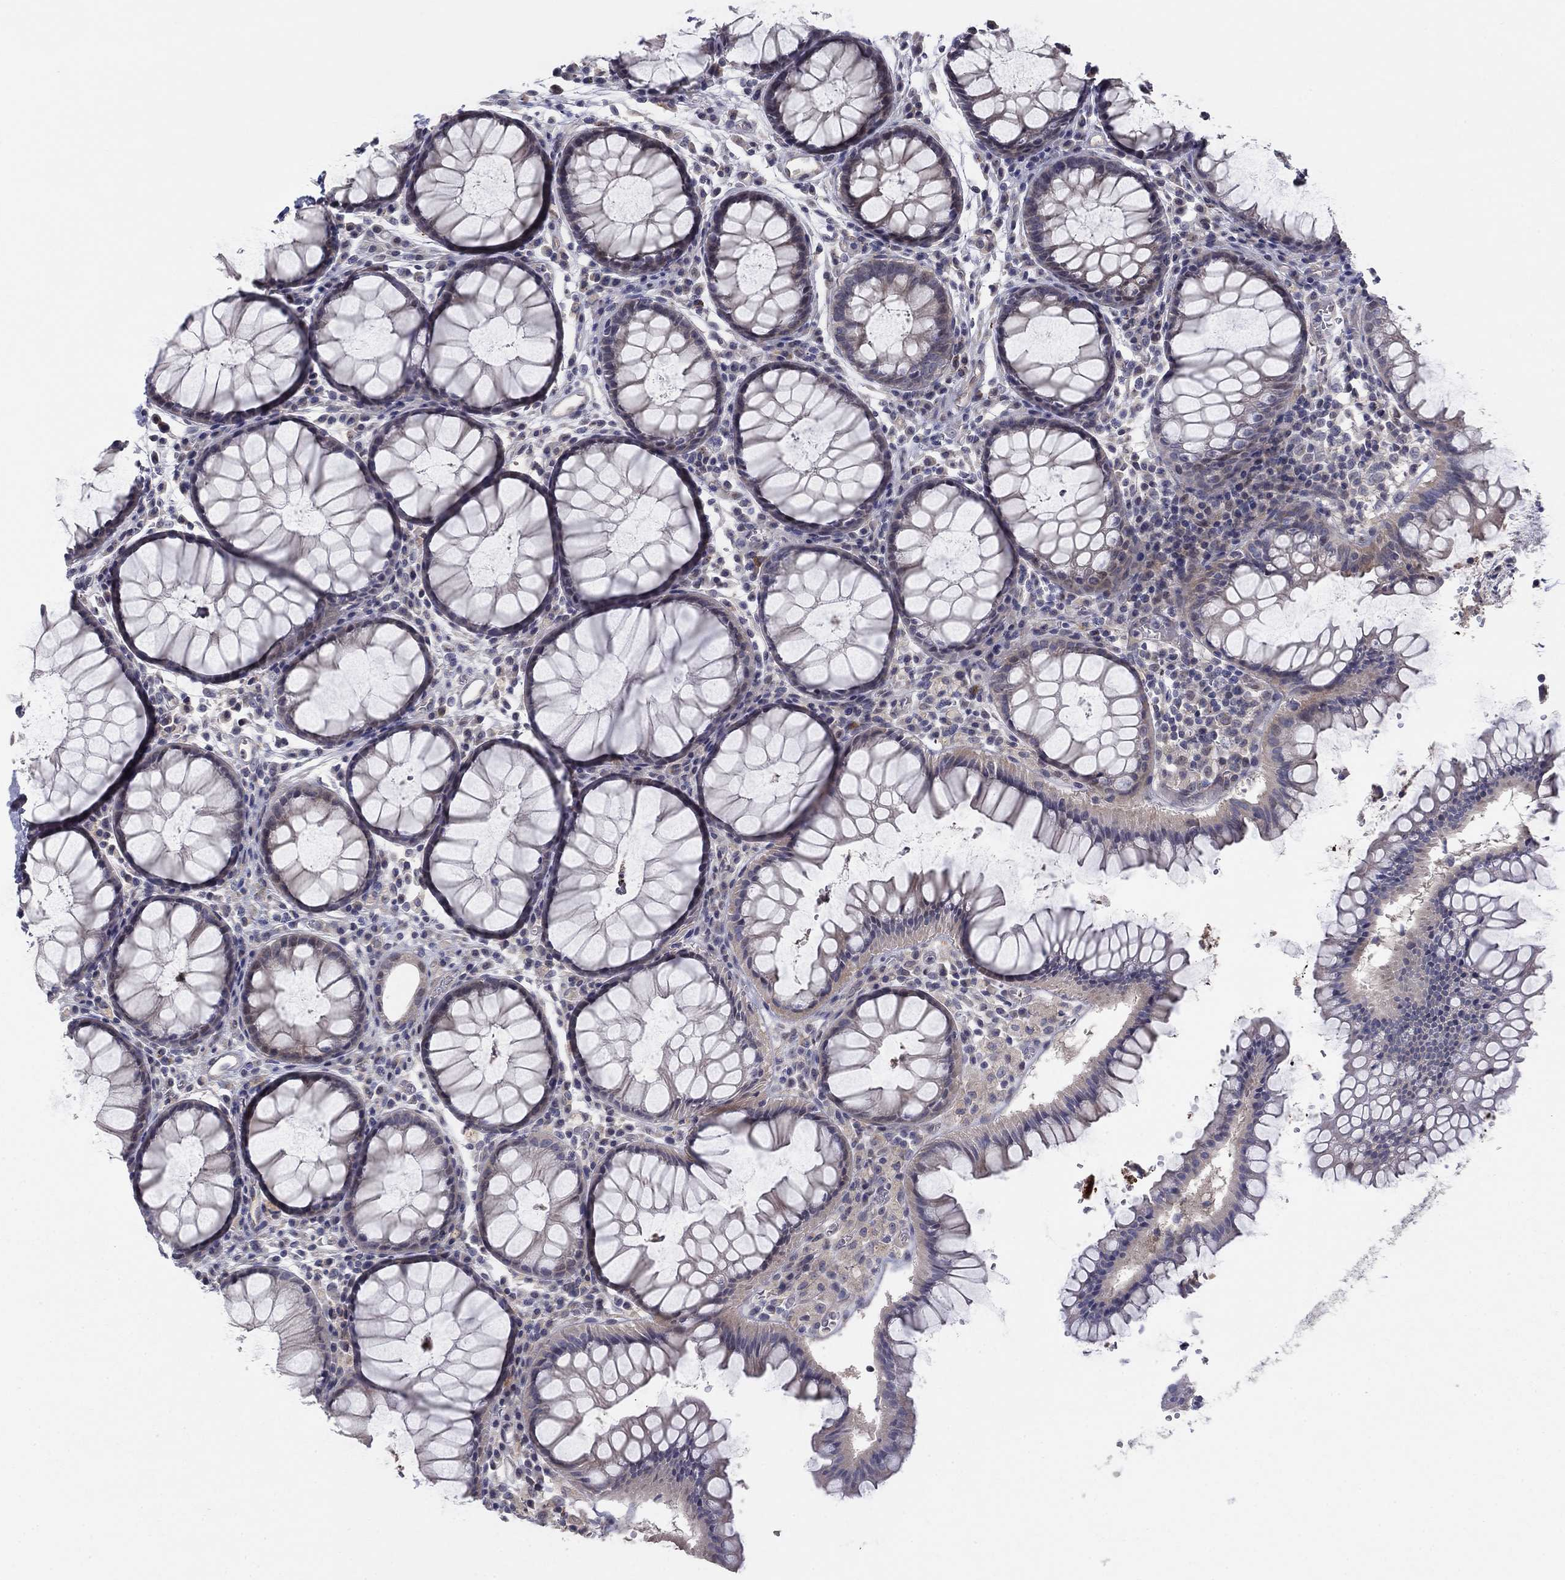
{"staining": {"intensity": "weak", "quantity": "25%-75%", "location": "cytoplasmic/membranous"}, "tissue": "rectum", "cell_type": "Glandular cells", "image_type": "normal", "snomed": [{"axis": "morphology", "description": "Normal tissue, NOS"}, {"axis": "topography", "description": "Rectum"}], "caption": "Rectum was stained to show a protein in brown. There is low levels of weak cytoplasmic/membranous expression in about 25%-75% of glandular cells. (DAB (3,3'-diaminobenzidine) IHC with brightfield microscopy, high magnification).", "gene": "AMN1", "patient": {"sex": "female", "age": 68}}